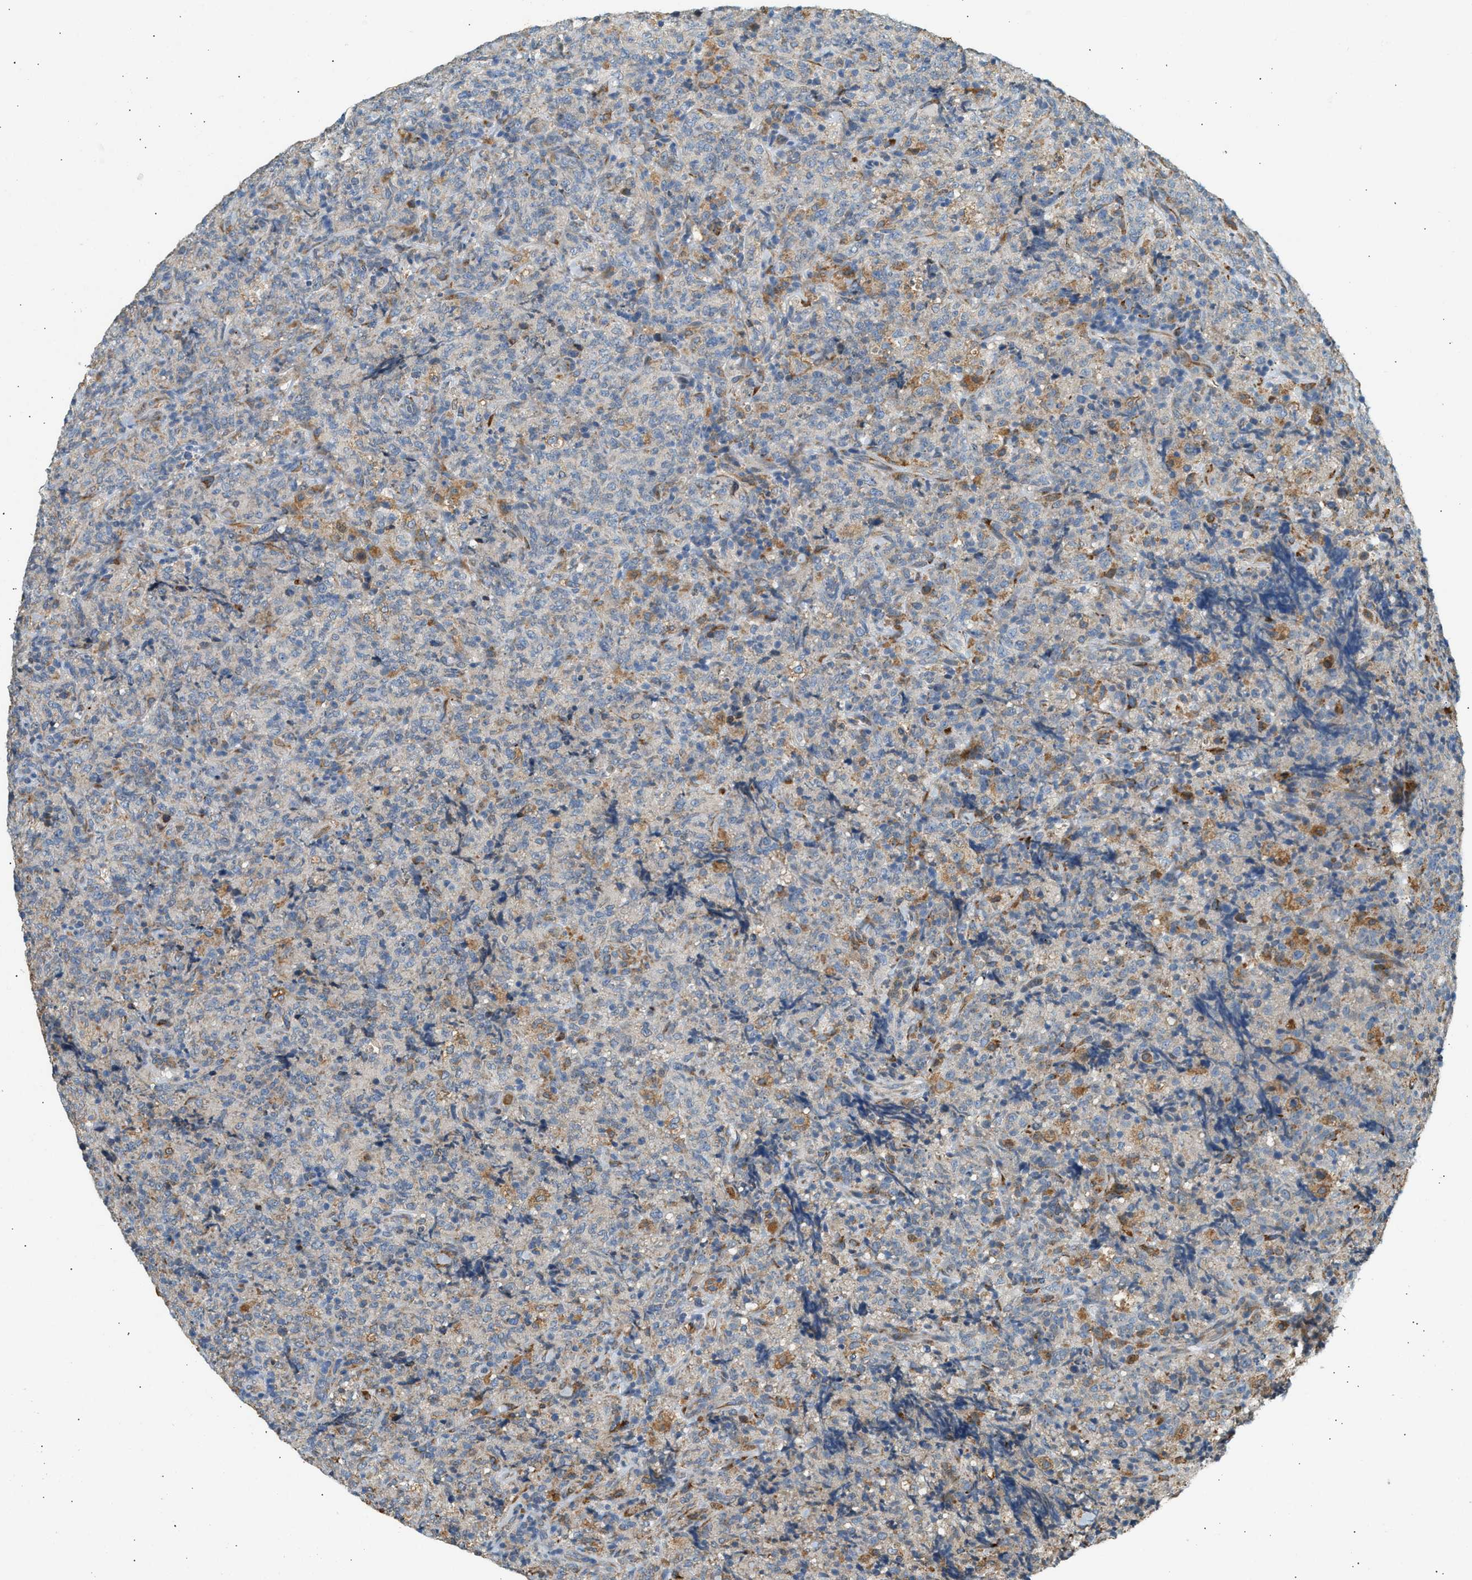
{"staining": {"intensity": "negative", "quantity": "none", "location": "none"}, "tissue": "lymphoma", "cell_type": "Tumor cells", "image_type": "cancer", "snomed": [{"axis": "morphology", "description": "Malignant lymphoma, non-Hodgkin's type, High grade"}, {"axis": "topography", "description": "Tonsil"}], "caption": "Tumor cells show no significant protein staining in malignant lymphoma, non-Hodgkin's type (high-grade).", "gene": "CTSB", "patient": {"sex": "female", "age": 36}}